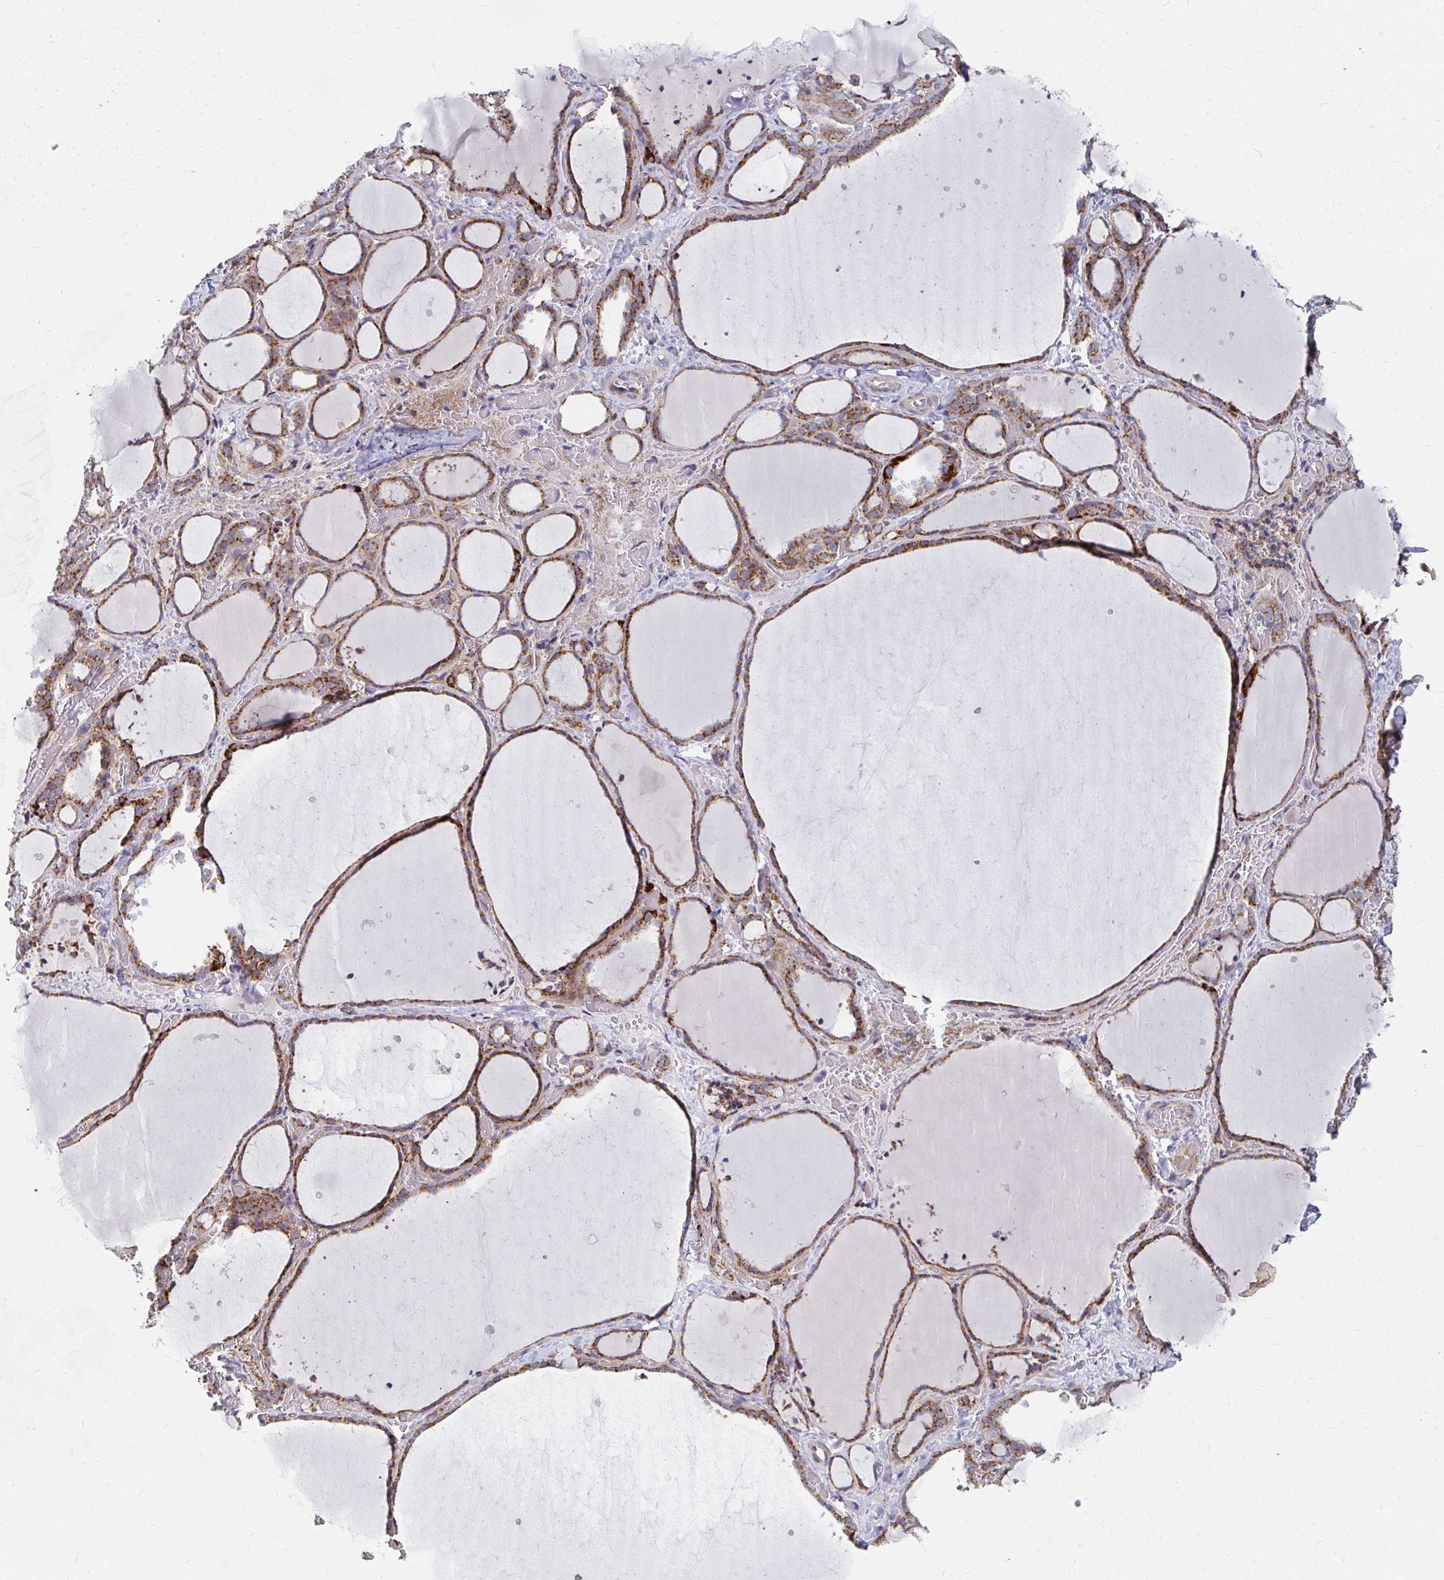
{"staining": {"intensity": "moderate", "quantity": ">75%", "location": "cytoplasmic/membranous"}, "tissue": "thyroid gland", "cell_type": "Glandular cells", "image_type": "normal", "snomed": [{"axis": "morphology", "description": "Normal tissue, NOS"}, {"axis": "topography", "description": "Thyroid gland"}], "caption": "An IHC micrograph of benign tissue is shown. Protein staining in brown labels moderate cytoplasmic/membranous positivity in thyroid gland within glandular cells. (brown staining indicates protein expression, while blue staining denotes nuclei).", "gene": "PEX3", "patient": {"sex": "female", "age": 36}}